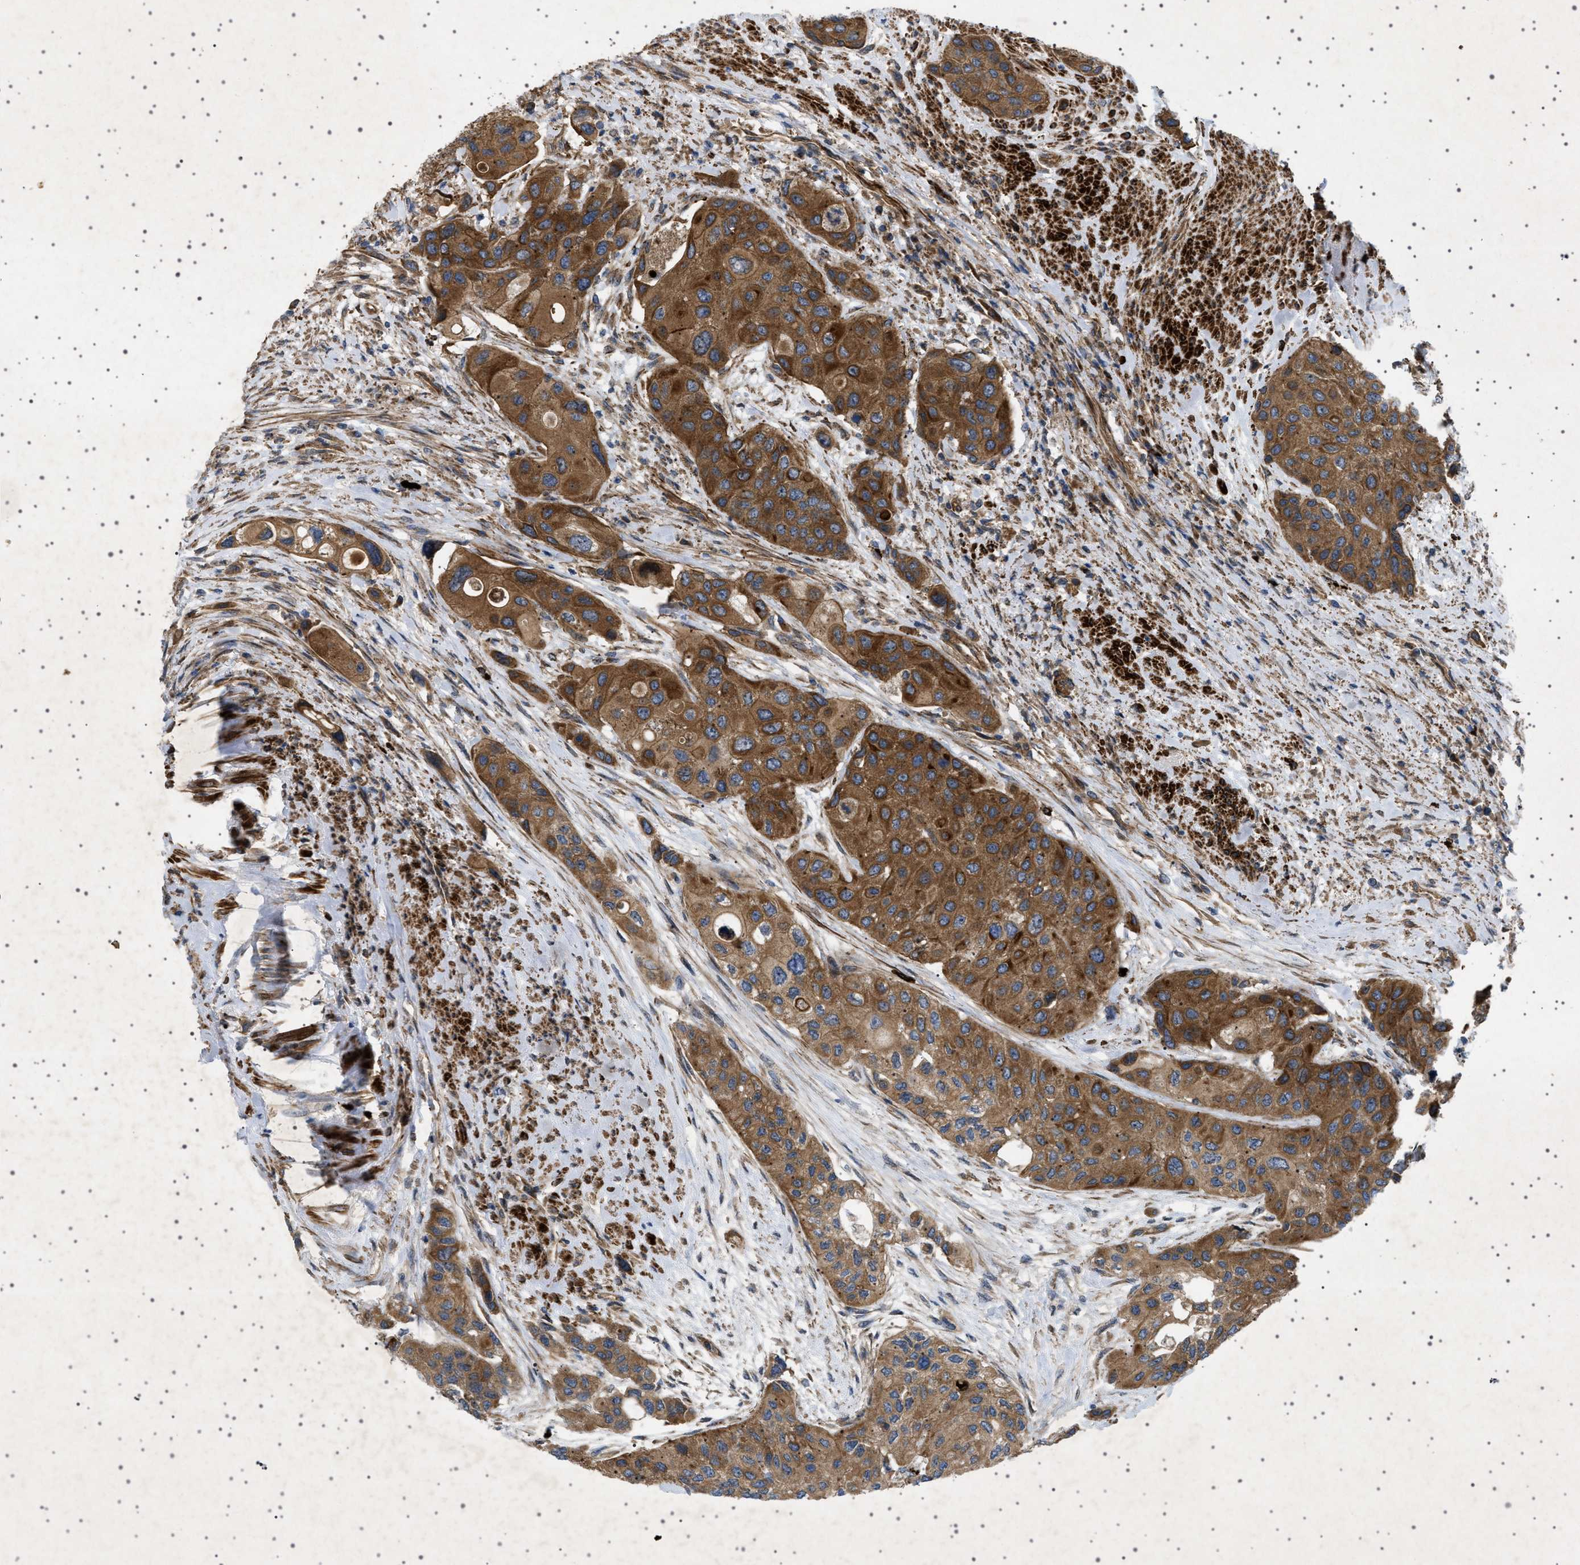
{"staining": {"intensity": "strong", "quantity": ">75%", "location": "cytoplasmic/membranous"}, "tissue": "urothelial cancer", "cell_type": "Tumor cells", "image_type": "cancer", "snomed": [{"axis": "morphology", "description": "Urothelial carcinoma, High grade"}, {"axis": "topography", "description": "Urinary bladder"}], "caption": "An immunohistochemistry (IHC) histopathology image of tumor tissue is shown. Protein staining in brown shows strong cytoplasmic/membranous positivity in high-grade urothelial carcinoma within tumor cells.", "gene": "CCDC186", "patient": {"sex": "female", "age": 56}}